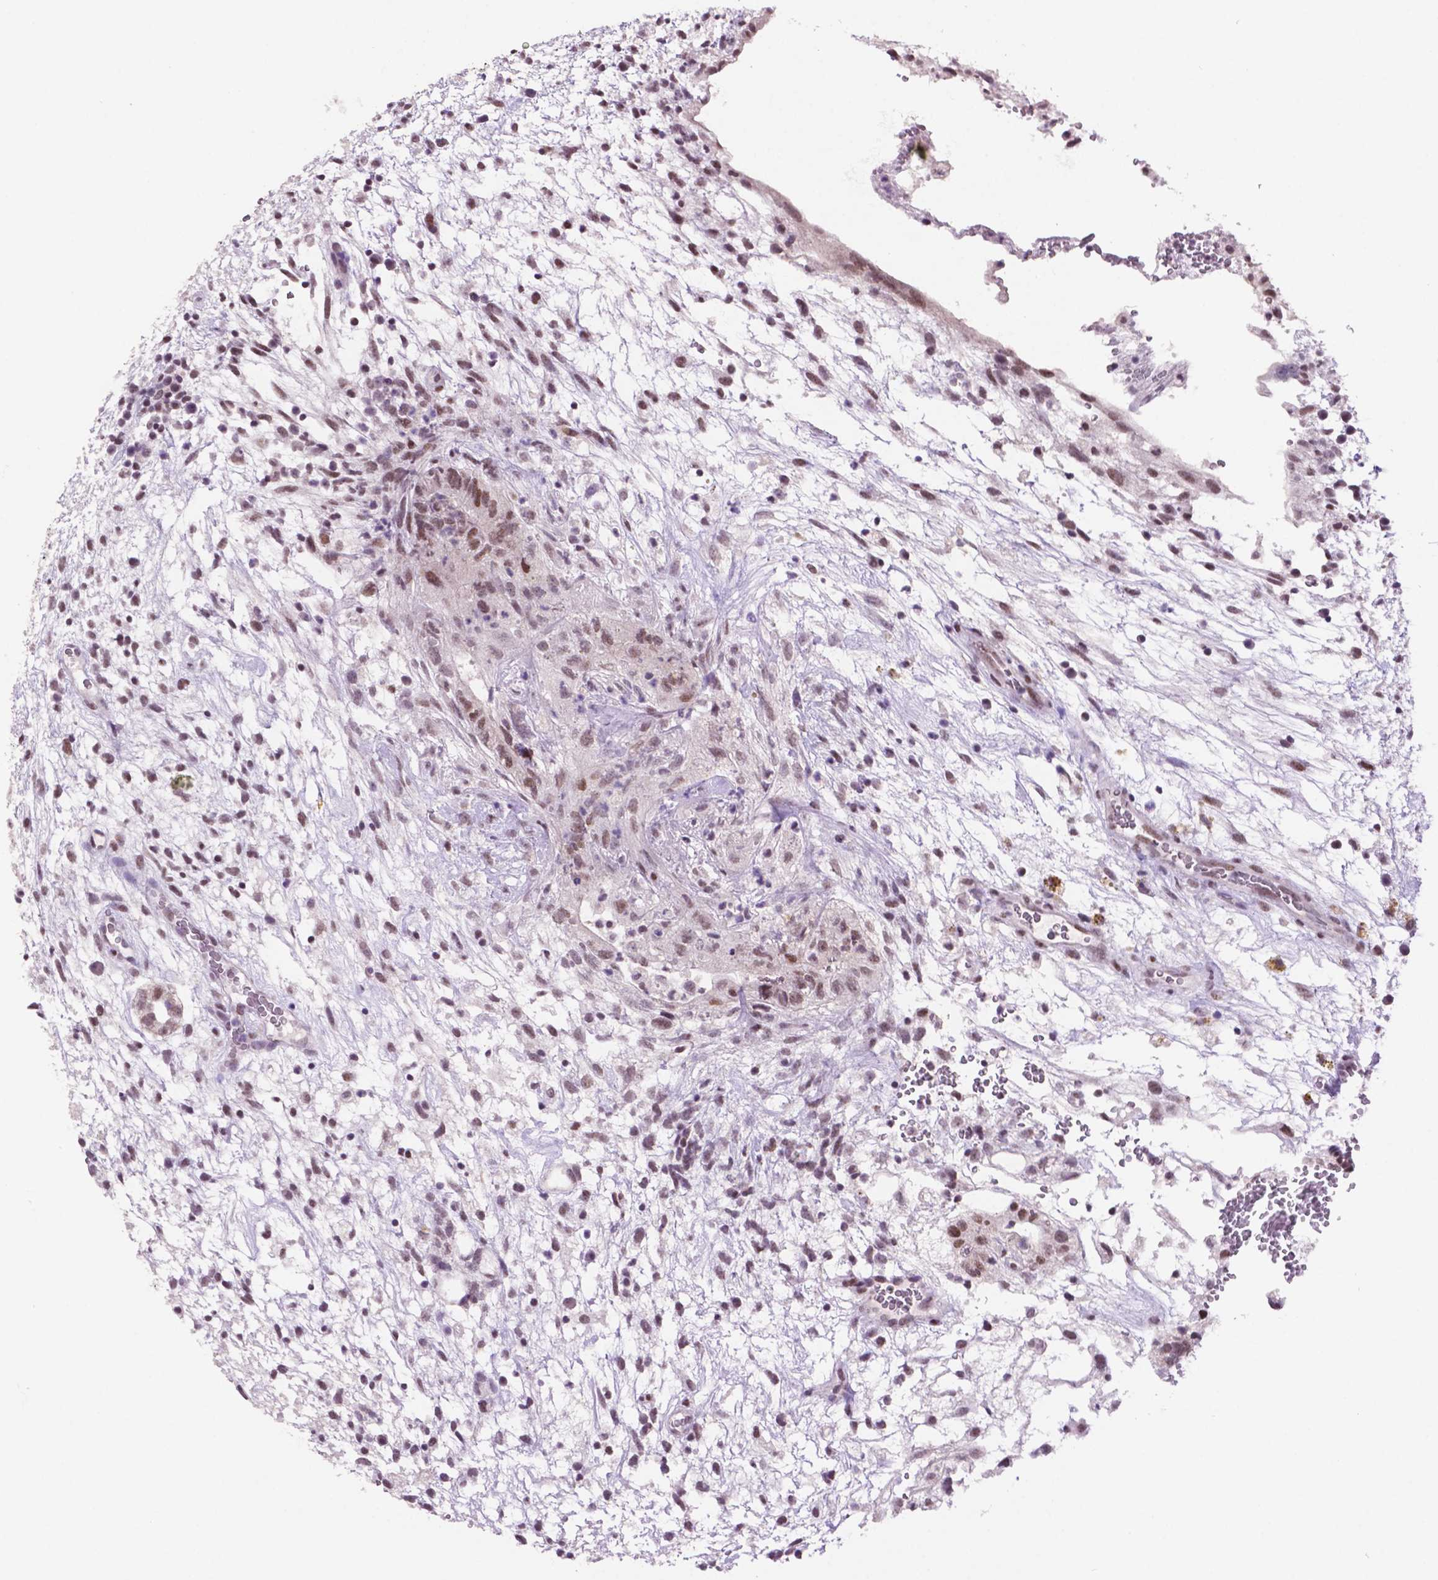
{"staining": {"intensity": "moderate", "quantity": "25%-75%", "location": "nuclear"}, "tissue": "testis cancer", "cell_type": "Tumor cells", "image_type": "cancer", "snomed": [{"axis": "morphology", "description": "Normal tissue, NOS"}, {"axis": "morphology", "description": "Carcinoma, Embryonal, NOS"}, {"axis": "topography", "description": "Testis"}], "caption": "Human testis embryonal carcinoma stained with a brown dye displays moderate nuclear positive expression in about 25%-75% of tumor cells.", "gene": "NCOR1", "patient": {"sex": "male", "age": 32}}